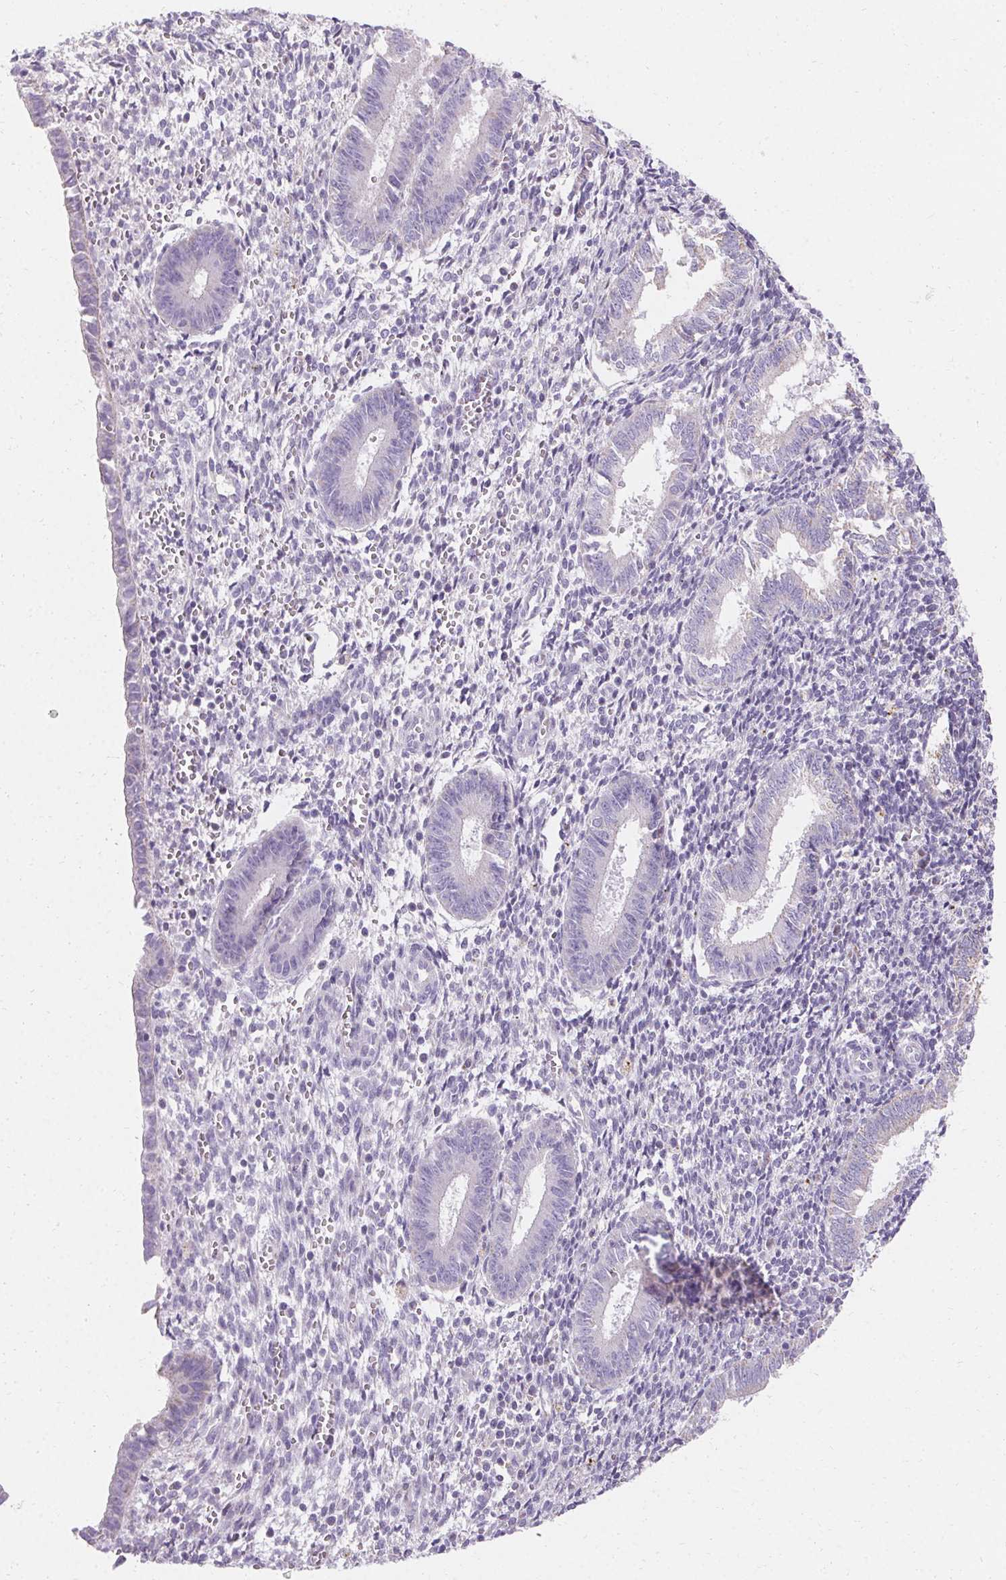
{"staining": {"intensity": "negative", "quantity": "none", "location": "none"}, "tissue": "endometrium", "cell_type": "Cells in endometrial stroma", "image_type": "normal", "snomed": [{"axis": "morphology", "description": "Normal tissue, NOS"}, {"axis": "topography", "description": "Endometrium"}], "caption": "Micrograph shows no significant protein expression in cells in endometrial stroma of unremarkable endometrium.", "gene": "ASGR2", "patient": {"sex": "female", "age": 25}}